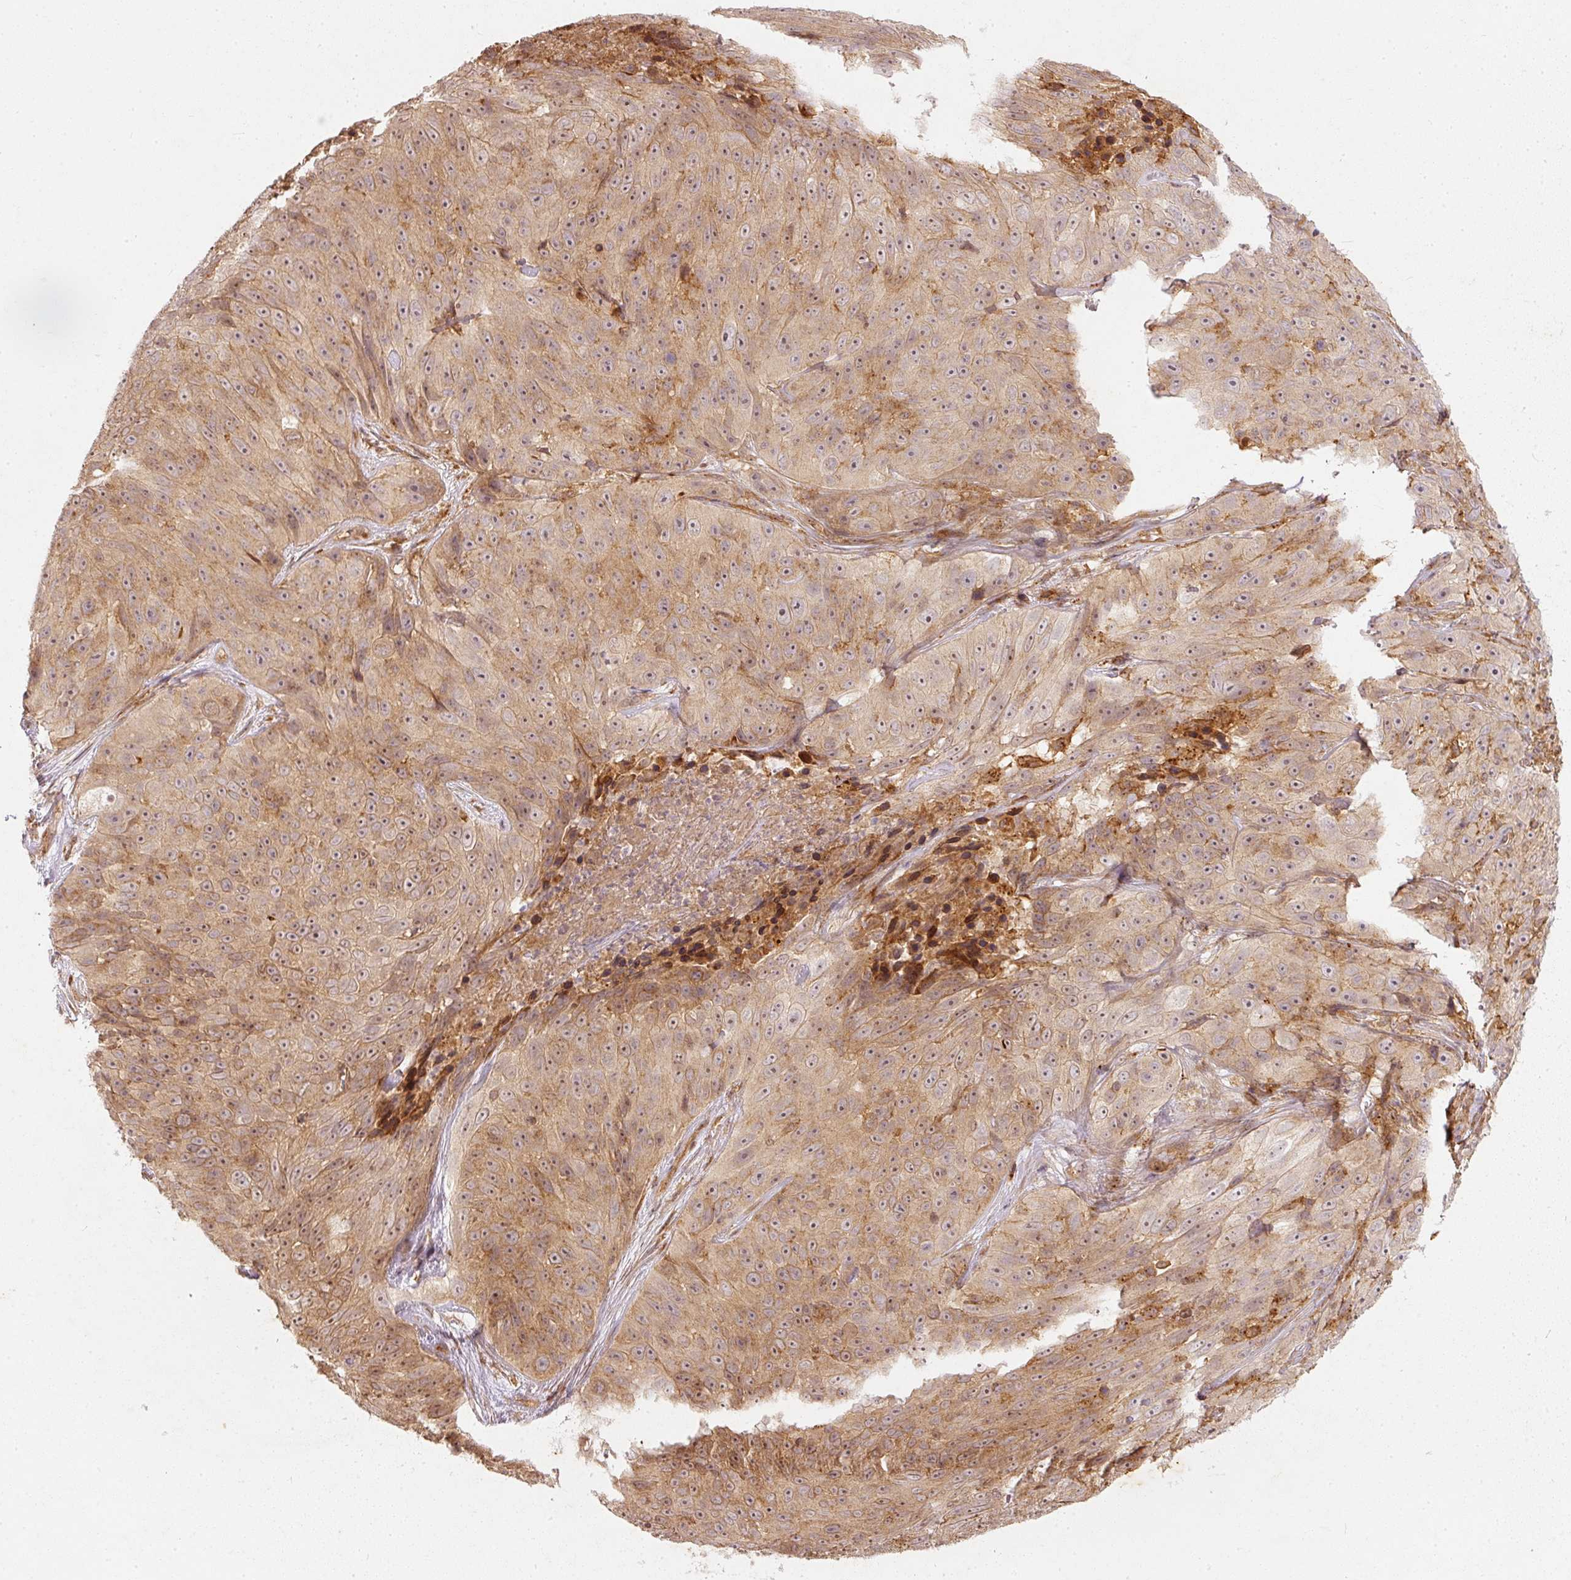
{"staining": {"intensity": "weak", "quantity": "25%-75%", "location": "cytoplasmic/membranous,nuclear"}, "tissue": "skin cancer", "cell_type": "Tumor cells", "image_type": "cancer", "snomed": [{"axis": "morphology", "description": "Squamous cell carcinoma, NOS"}, {"axis": "topography", "description": "Skin"}], "caption": "Immunohistochemical staining of human squamous cell carcinoma (skin) reveals weak cytoplasmic/membranous and nuclear protein expression in about 25%-75% of tumor cells.", "gene": "ZNF580", "patient": {"sex": "female", "age": 87}}